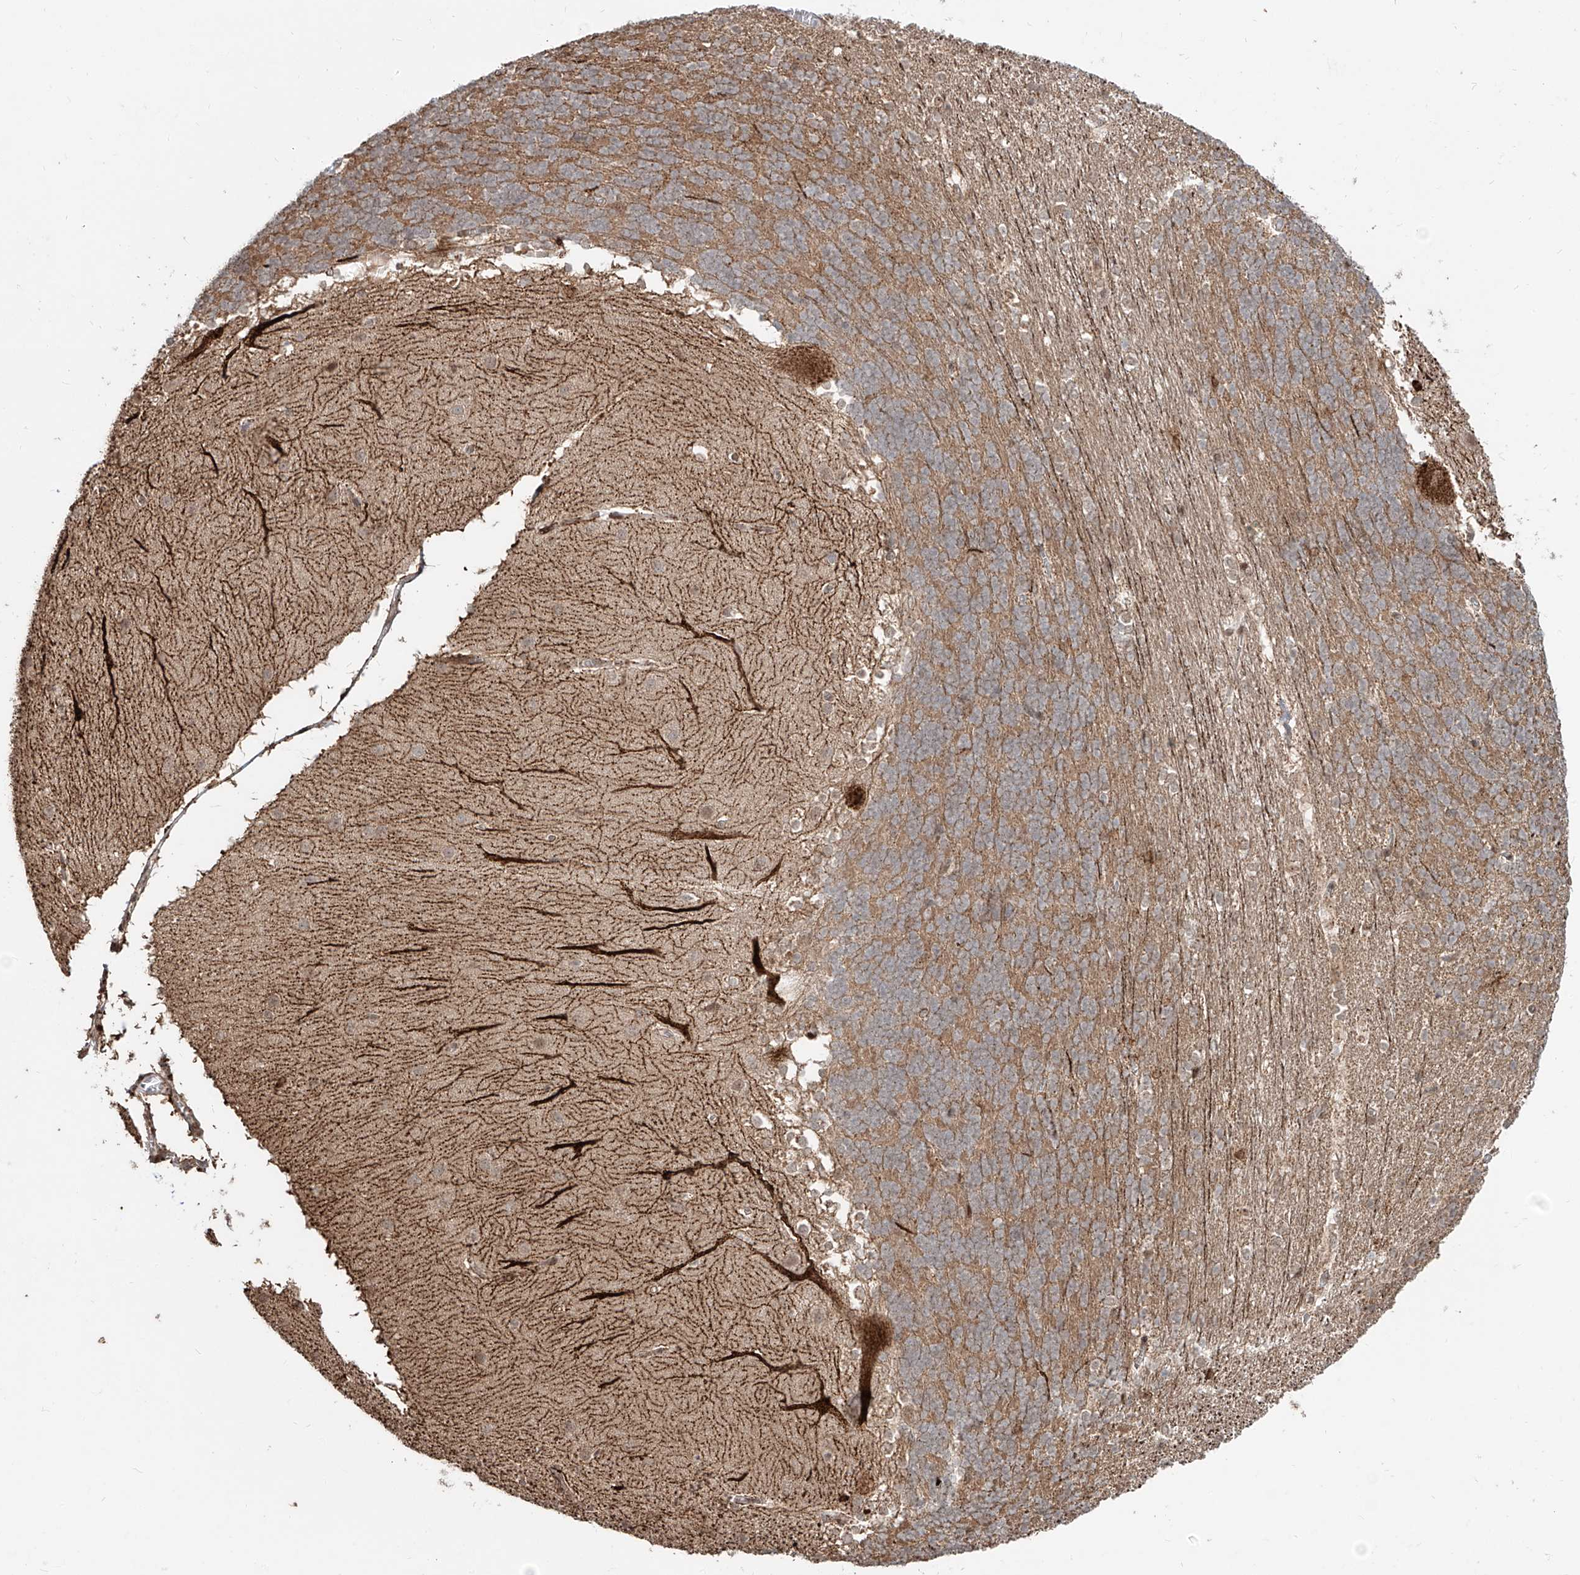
{"staining": {"intensity": "moderate", "quantity": "25%-75%", "location": "cytoplasmic/membranous"}, "tissue": "cerebellum", "cell_type": "Cells in granular layer", "image_type": "normal", "snomed": [{"axis": "morphology", "description": "Normal tissue, NOS"}, {"axis": "topography", "description": "Cerebellum"}], "caption": "An image of cerebellum stained for a protein reveals moderate cytoplasmic/membranous brown staining in cells in granular layer.", "gene": "ZNF710", "patient": {"sex": "female", "age": 19}}